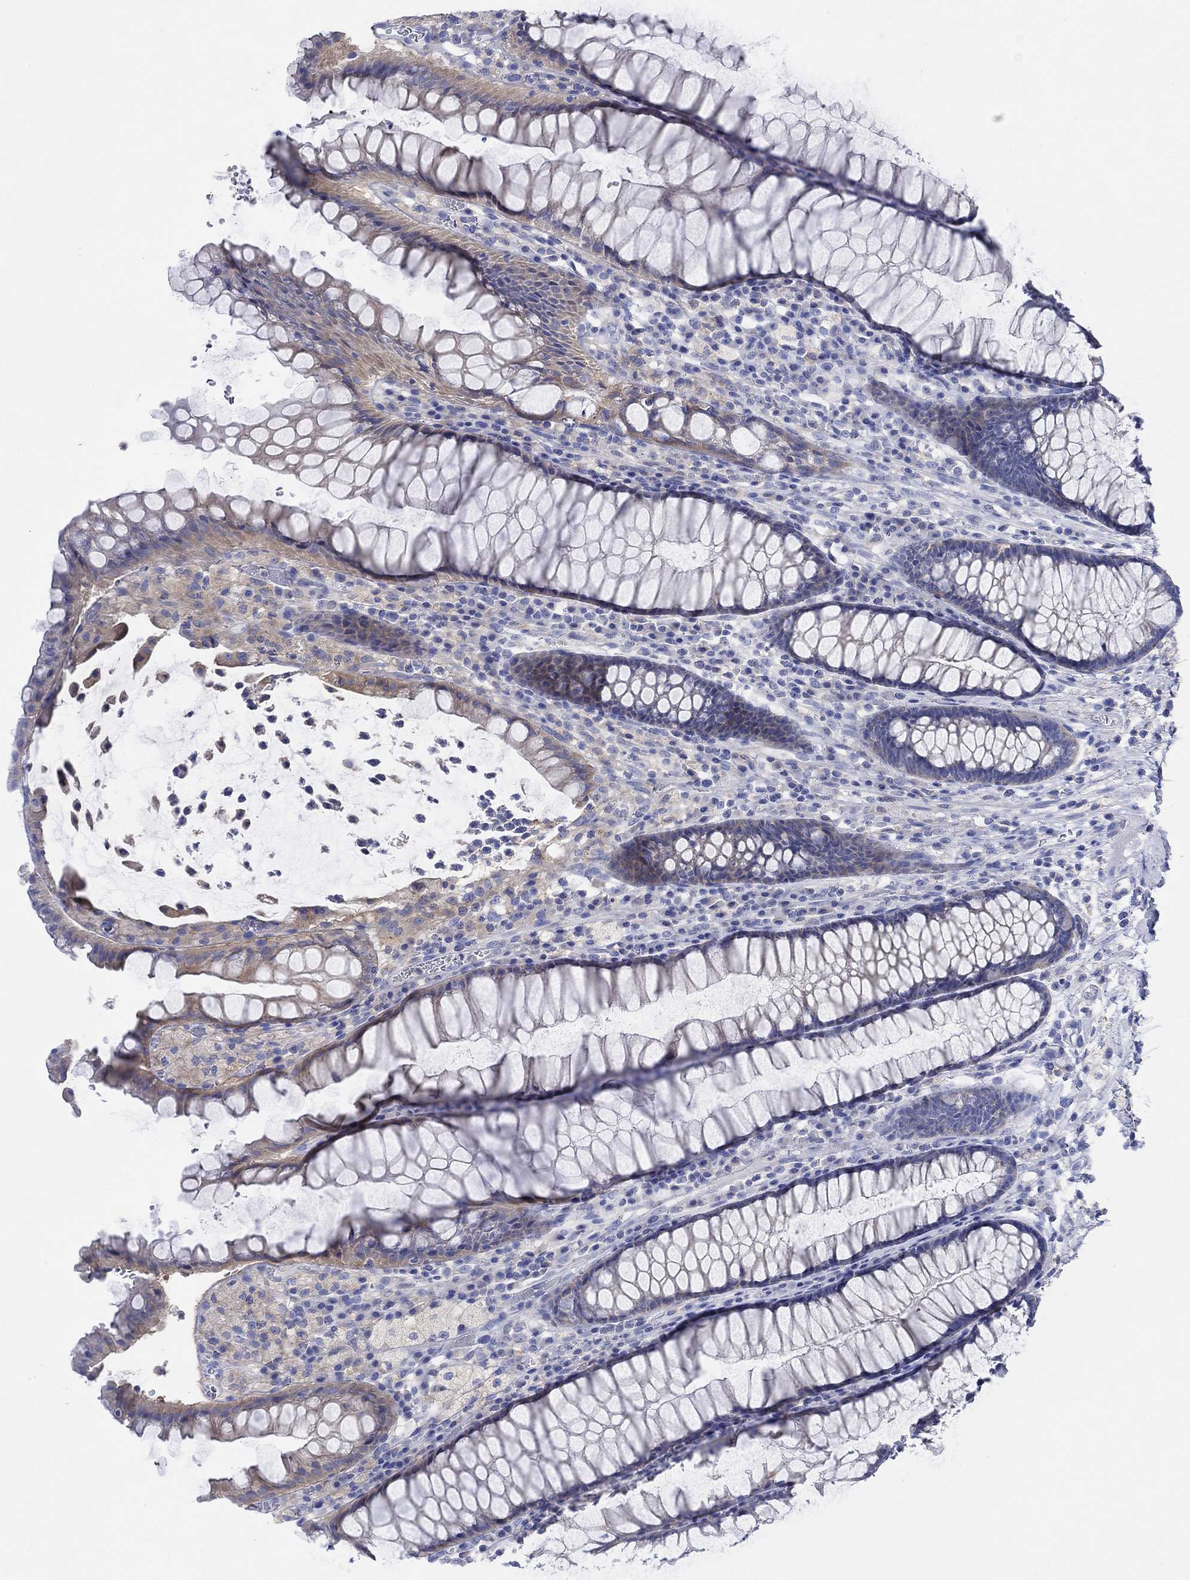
{"staining": {"intensity": "negative", "quantity": "none", "location": "none"}, "tissue": "rectum", "cell_type": "Glandular cells", "image_type": "normal", "snomed": [{"axis": "morphology", "description": "Normal tissue, NOS"}, {"axis": "topography", "description": "Rectum"}], "caption": "Immunohistochemistry of normal rectum demonstrates no staining in glandular cells.", "gene": "REEP6", "patient": {"sex": "female", "age": 68}}